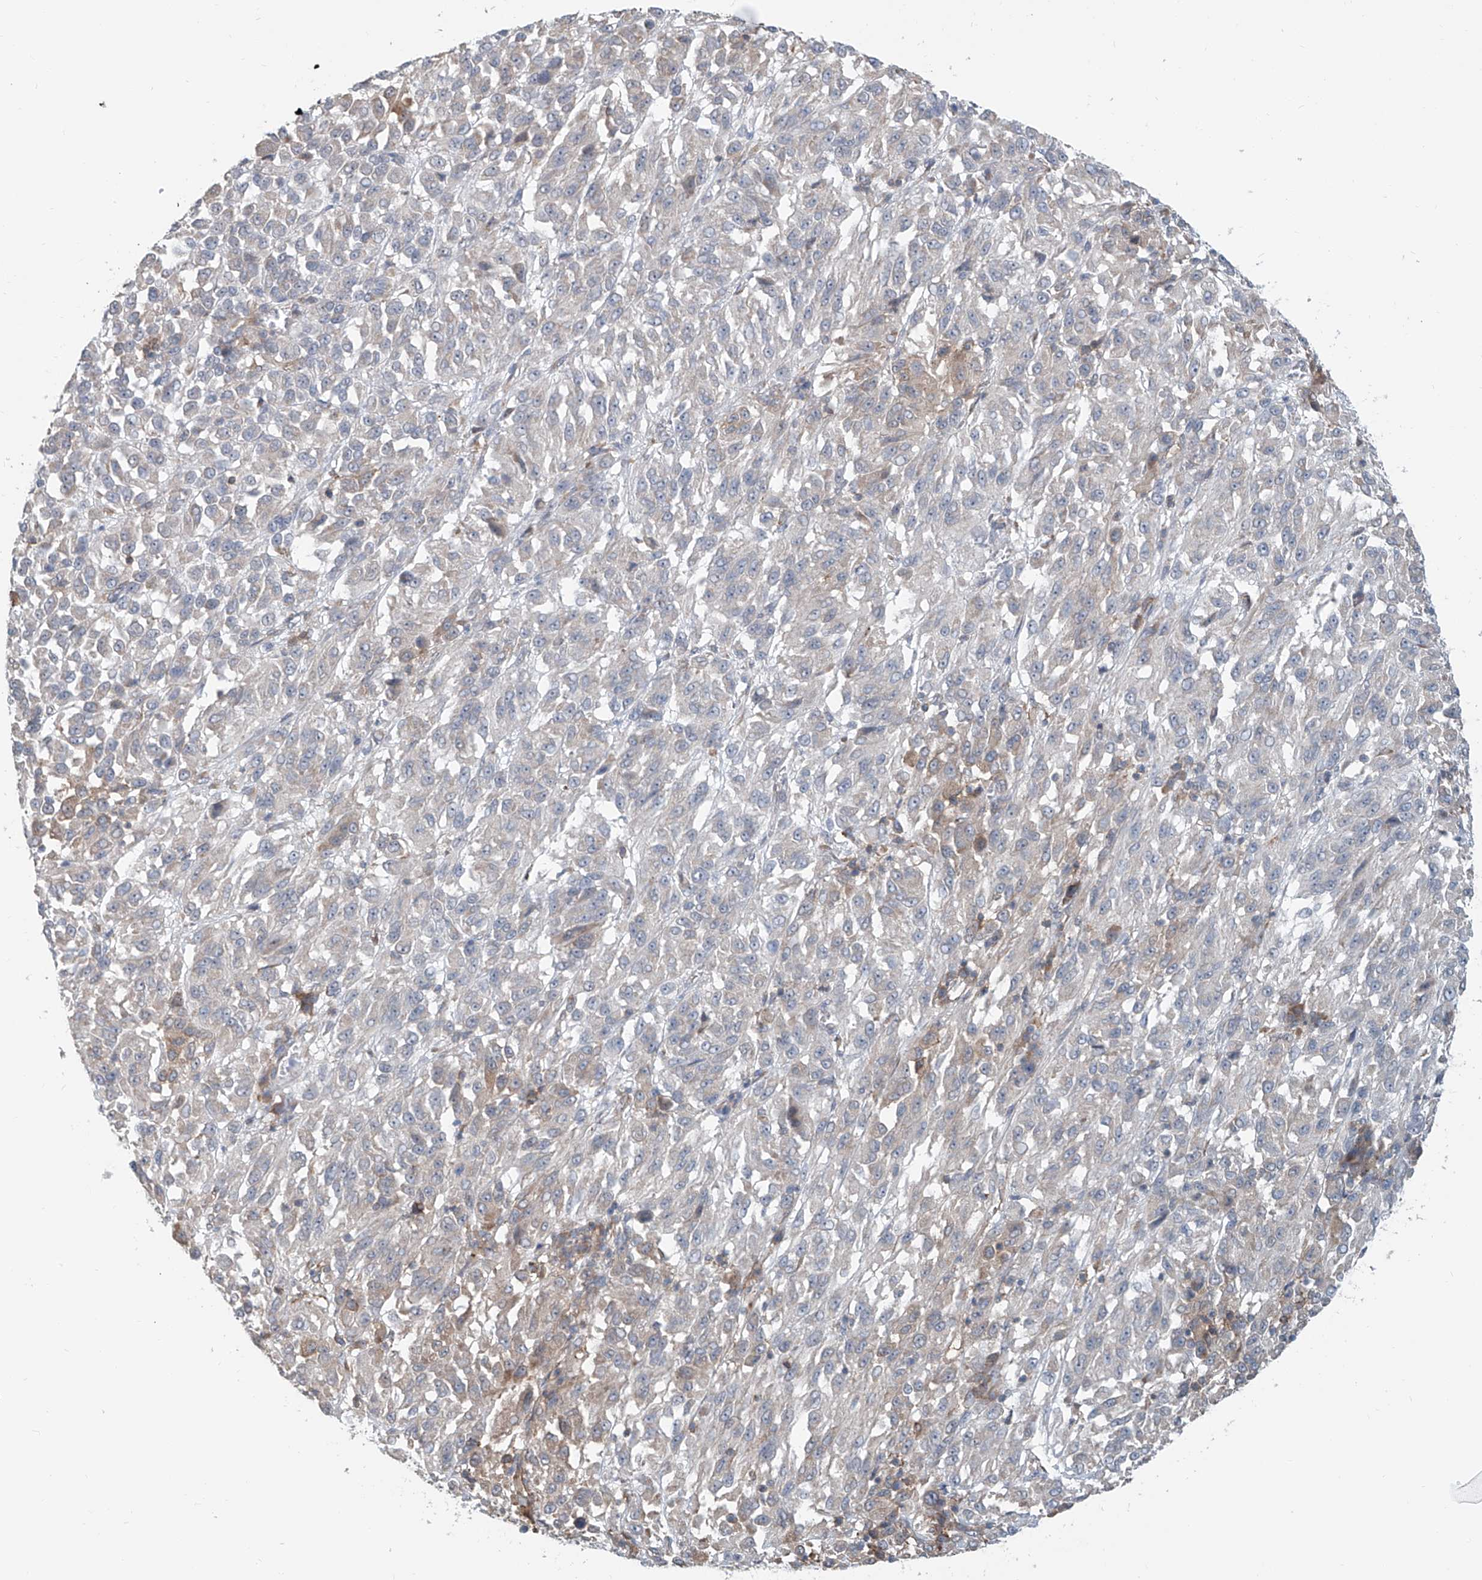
{"staining": {"intensity": "negative", "quantity": "none", "location": "none"}, "tissue": "melanoma", "cell_type": "Tumor cells", "image_type": "cancer", "snomed": [{"axis": "morphology", "description": "Malignant melanoma, Metastatic site"}, {"axis": "topography", "description": "Lung"}], "caption": "Micrograph shows no significant protein positivity in tumor cells of malignant melanoma (metastatic site).", "gene": "KCNK10", "patient": {"sex": "male", "age": 64}}